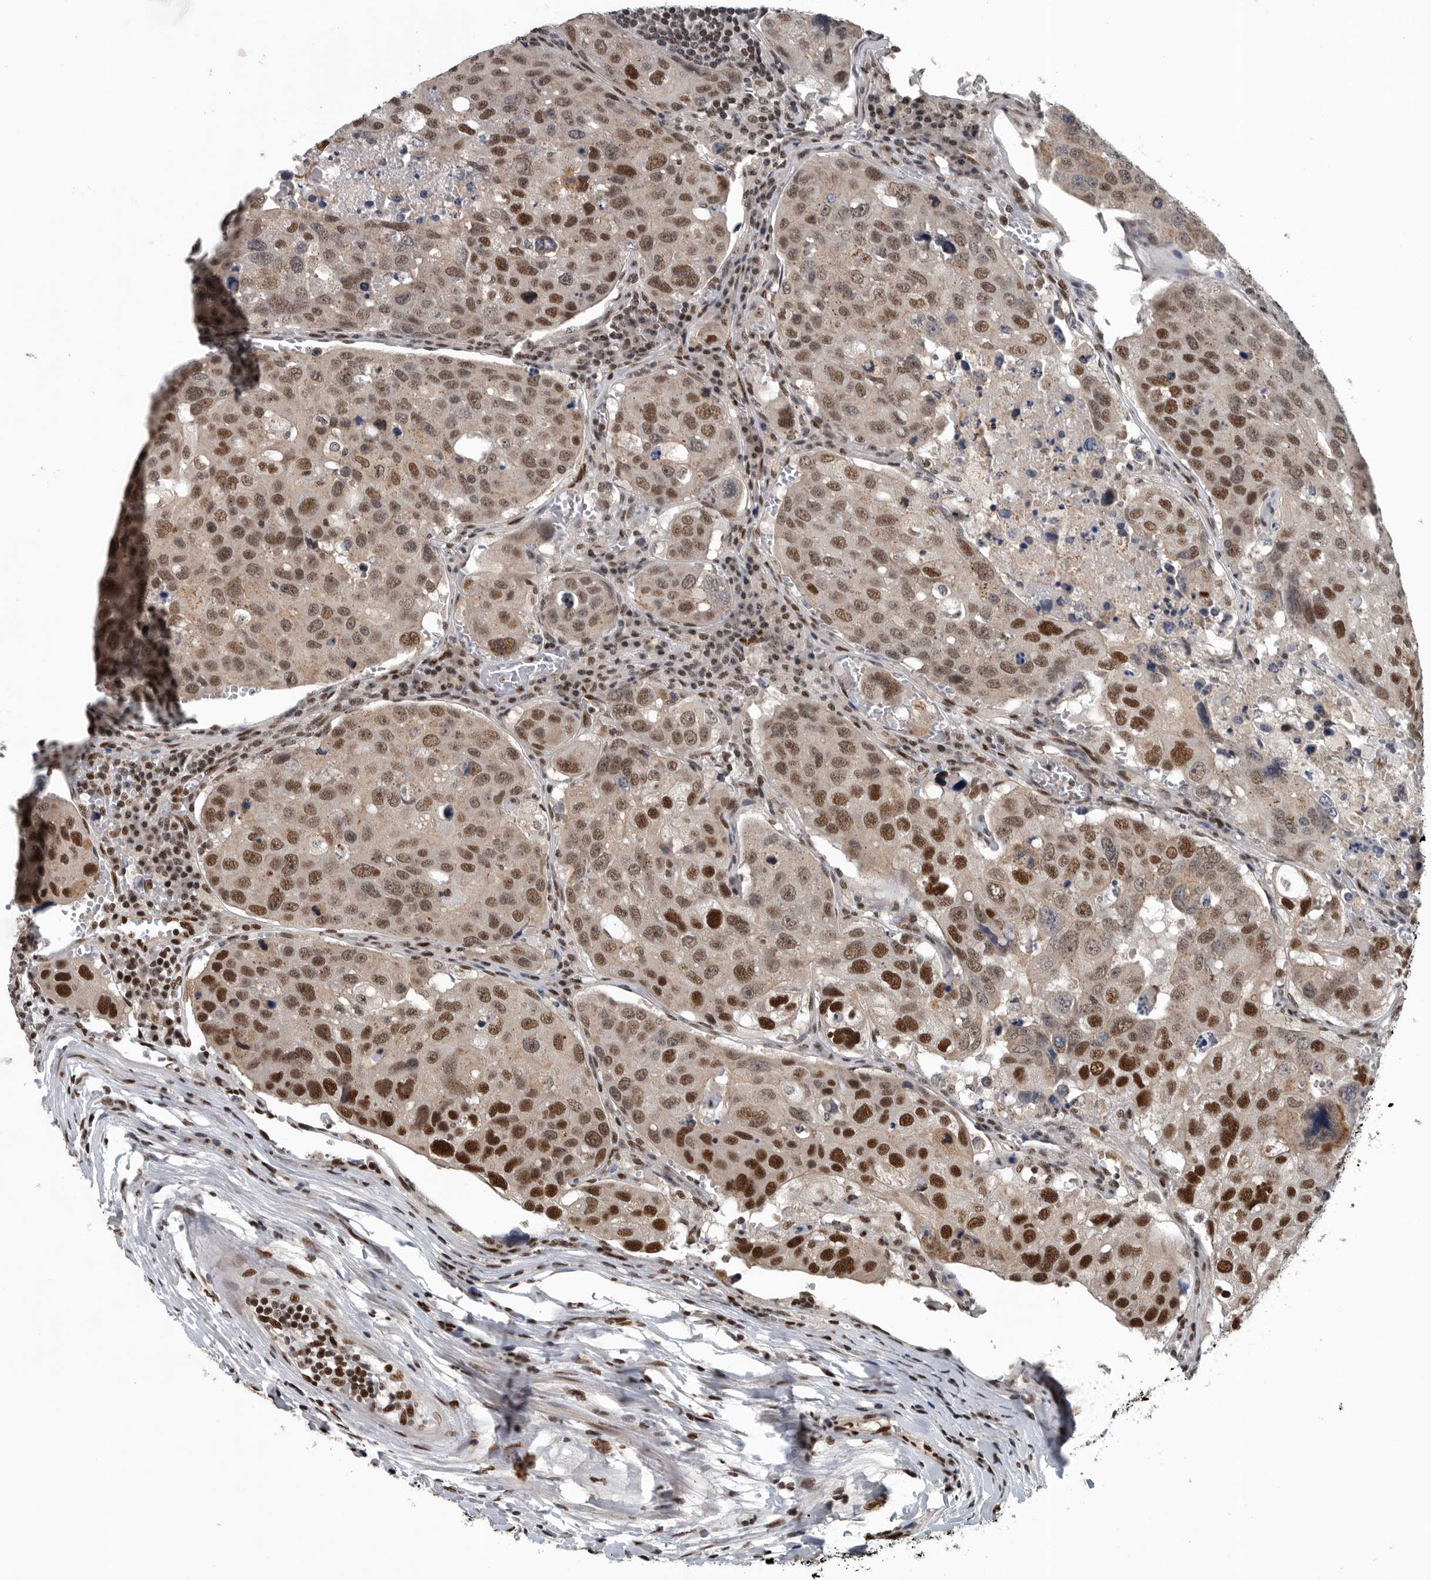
{"staining": {"intensity": "strong", "quantity": ">75%", "location": "nuclear"}, "tissue": "urothelial cancer", "cell_type": "Tumor cells", "image_type": "cancer", "snomed": [{"axis": "morphology", "description": "Urothelial carcinoma, High grade"}, {"axis": "topography", "description": "Lymph node"}, {"axis": "topography", "description": "Urinary bladder"}], "caption": "The image exhibits a brown stain indicating the presence of a protein in the nuclear of tumor cells in urothelial cancer. (DAB (3,3'-diaminobenzidine) = brown stain, brightfield microscopy at high magnification).", "gene": "SENP7", "patient": {"sex": "male", "age": 51}}